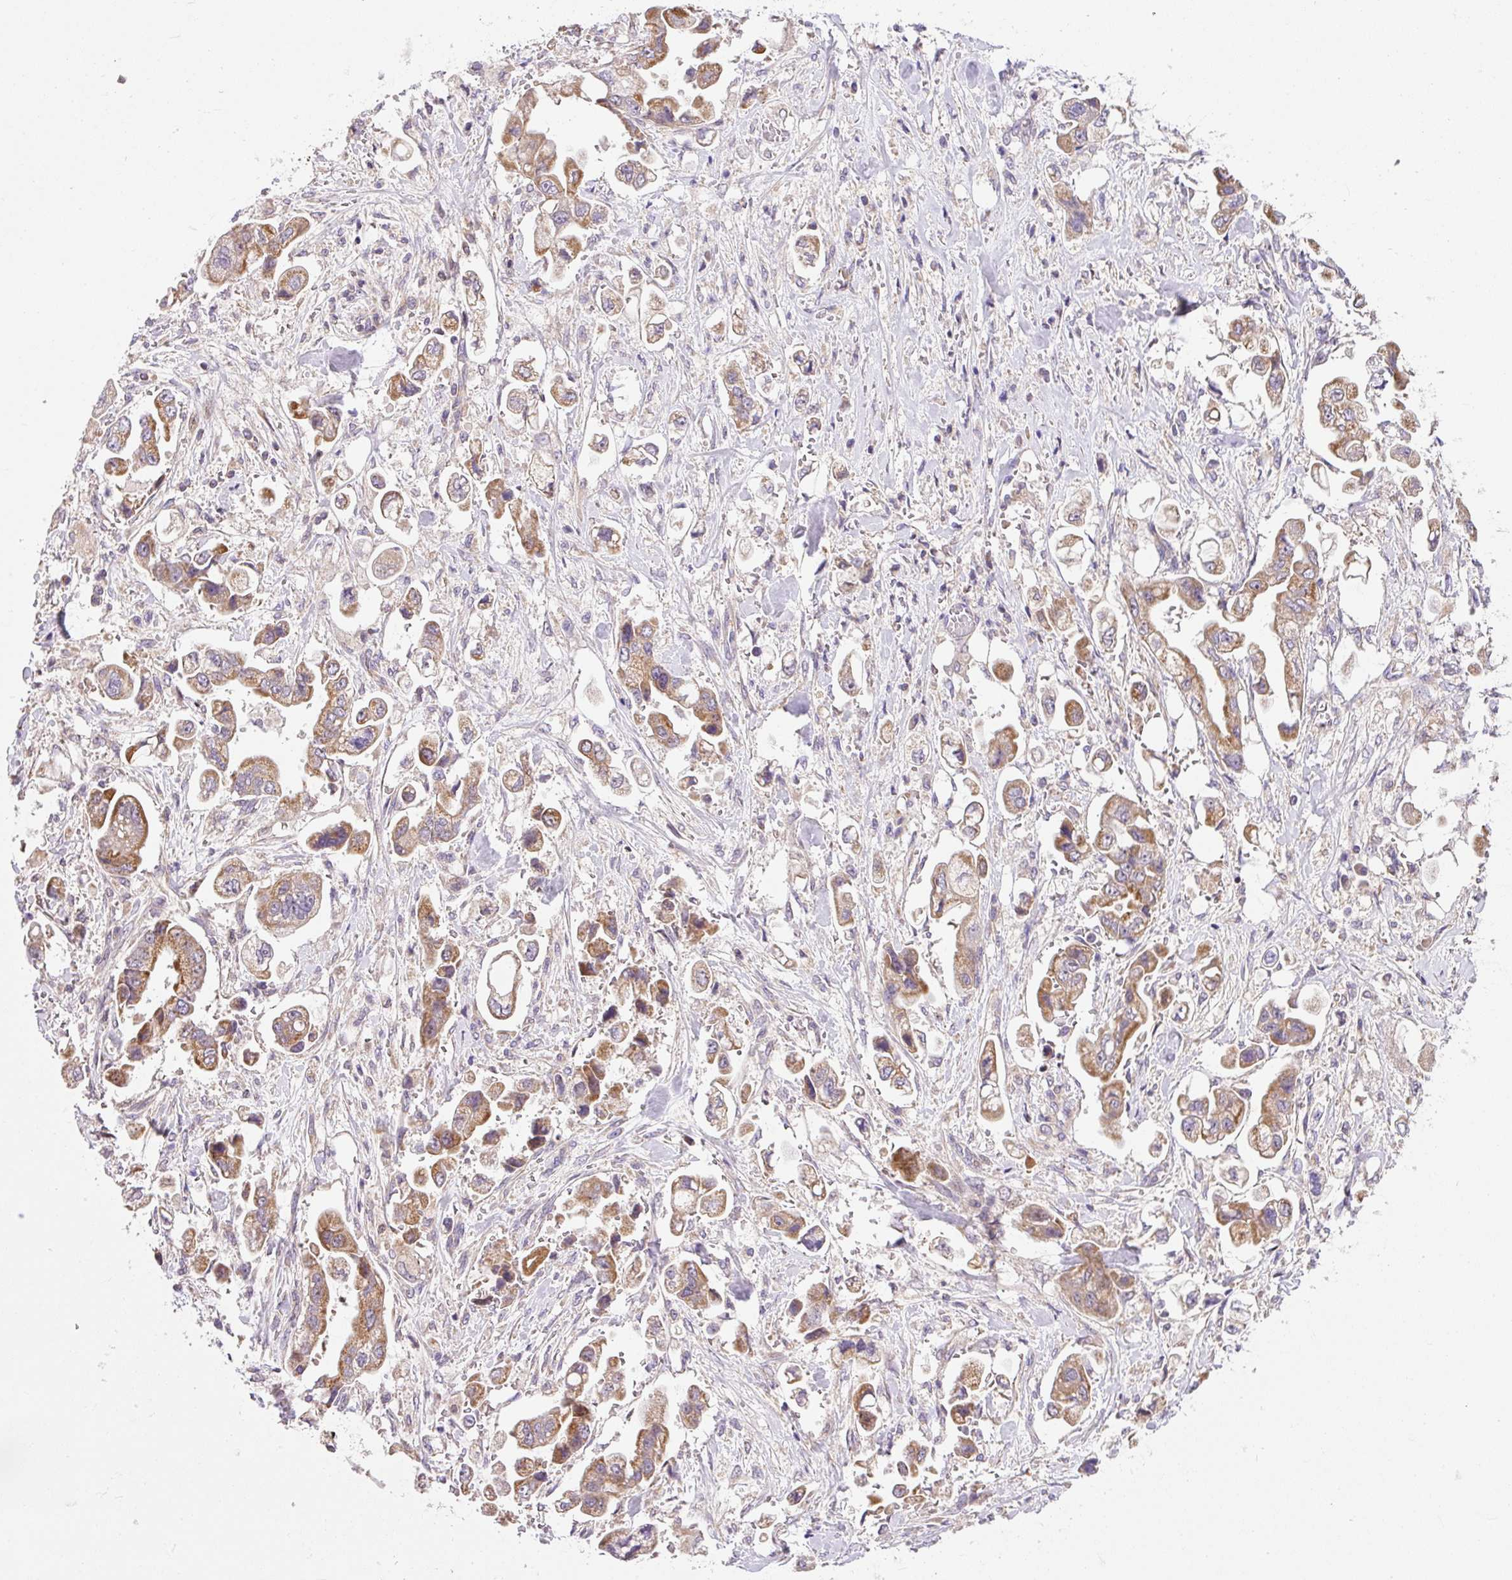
{"staining": {"intensity": "moderate", "quantity": ">75%", "location": "cytoplasmic/membranous"}, "tissue": "stomach cancer", "cell_type": "Tumor cells", "image_type": "cancer", "snomed": [{"axis": "morphology", "description": "Adenocarcinoma, NOS"}, {"axis": "topography", "description": "Stomach"}], "caption": "There is medium levels of moderate cytoplasmic/membranous positivity in tumor cells of stomach cancer (adenocarcinoma), as demonstrated by immunohistochemical staining (brown color).", "gene": "SARS2", "patient": {"sex": "male", "age": 62}}